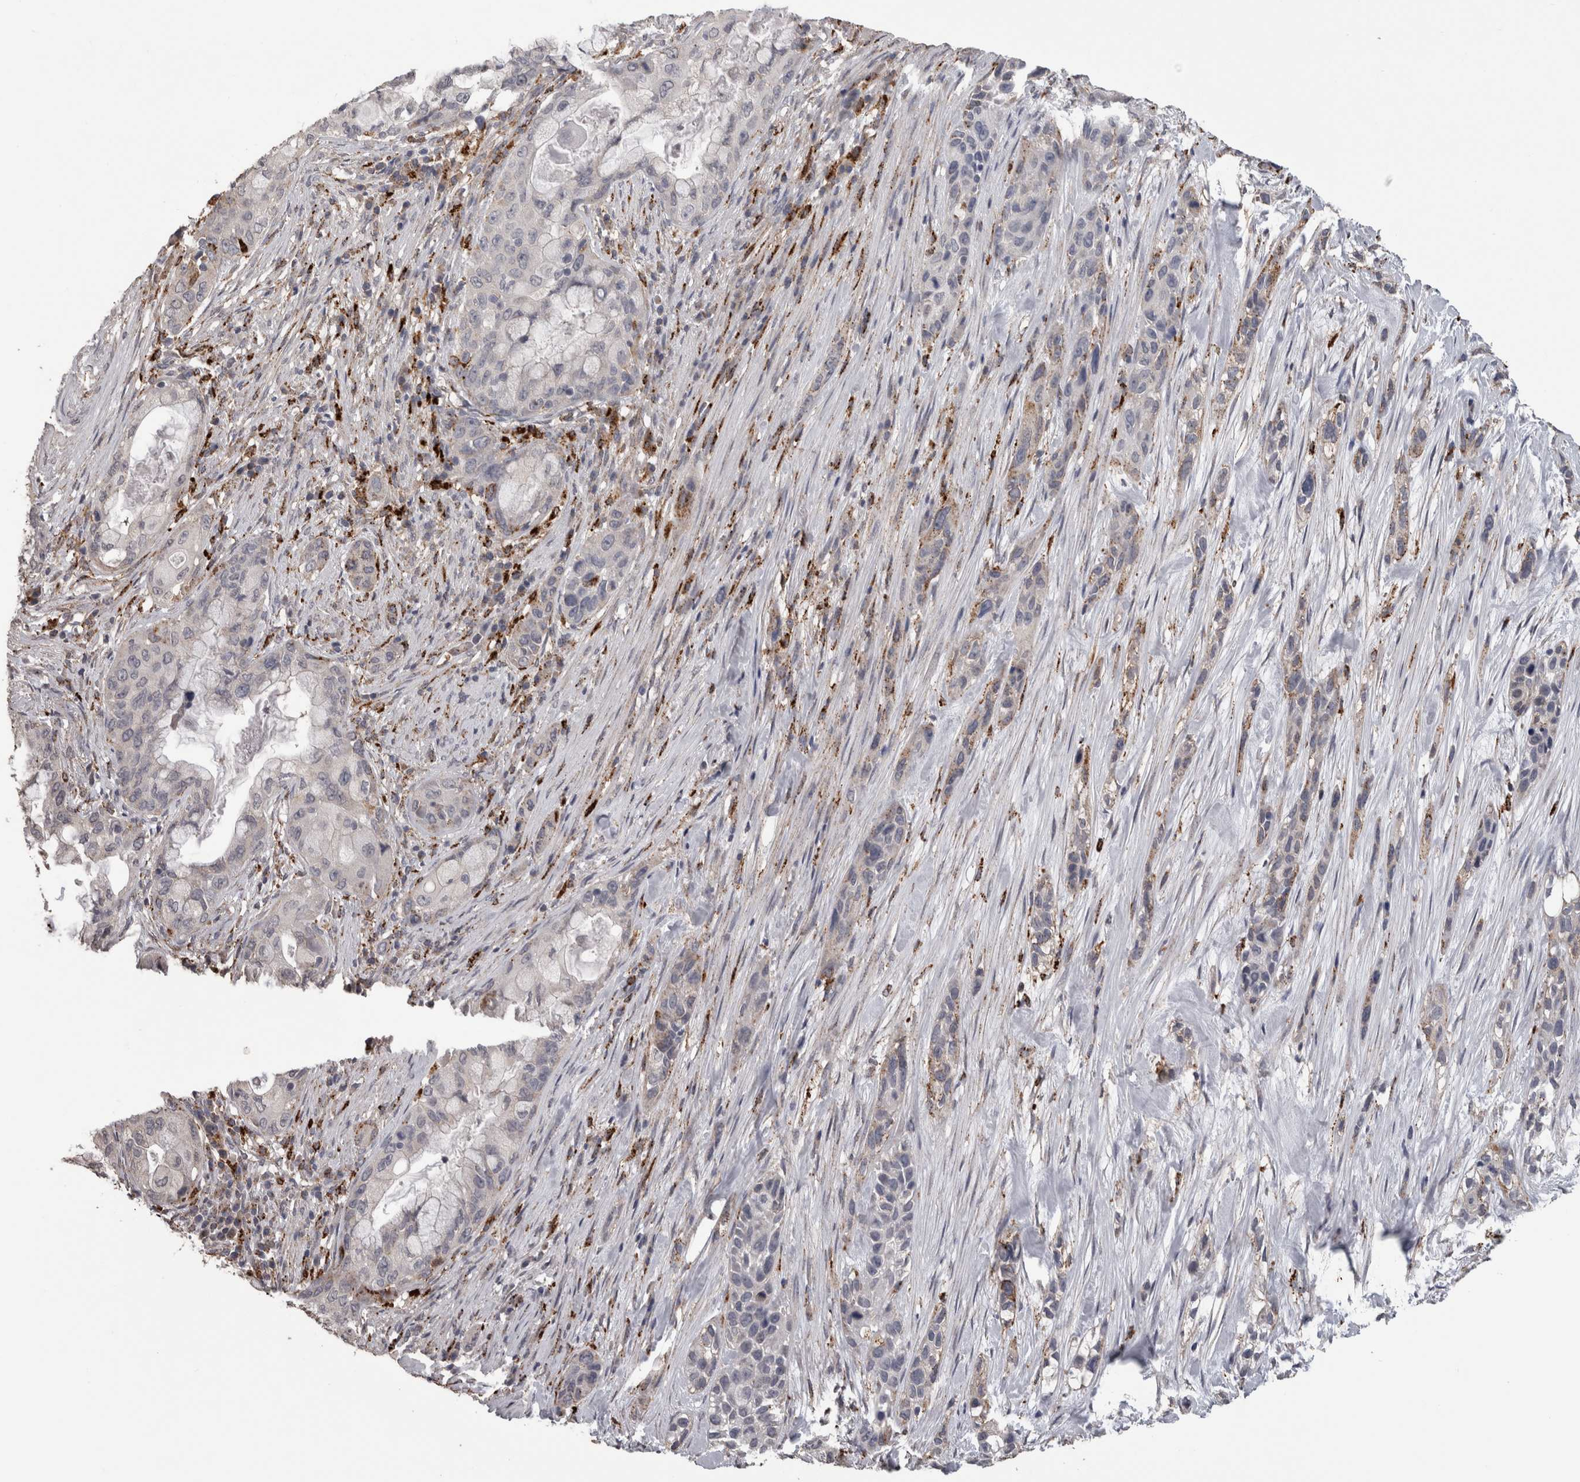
{"staining": {"intensity": "negative", "quantity": "none", "location": "none"}, "tissue": "pancreatic cancer", "cell_type": "Tumor cells", "image_type": "cancer", "snomed": [{"axis": "morphology", "description": "Adenocarcinoma, NOS"}, {"axis": "topography", "description": "Pancreas"}], "caption": "Protein analysis of pancreatic adenocarcinoma displays no significant expression in tumor cells. The staining was performed using DAB to visualize the protein expression in brown, while the nuclei were stained in blue with hematoxylin (Magnification: 20x).", "gene": "CTSZ", "patient": {"sex": "male", "age": 53}}